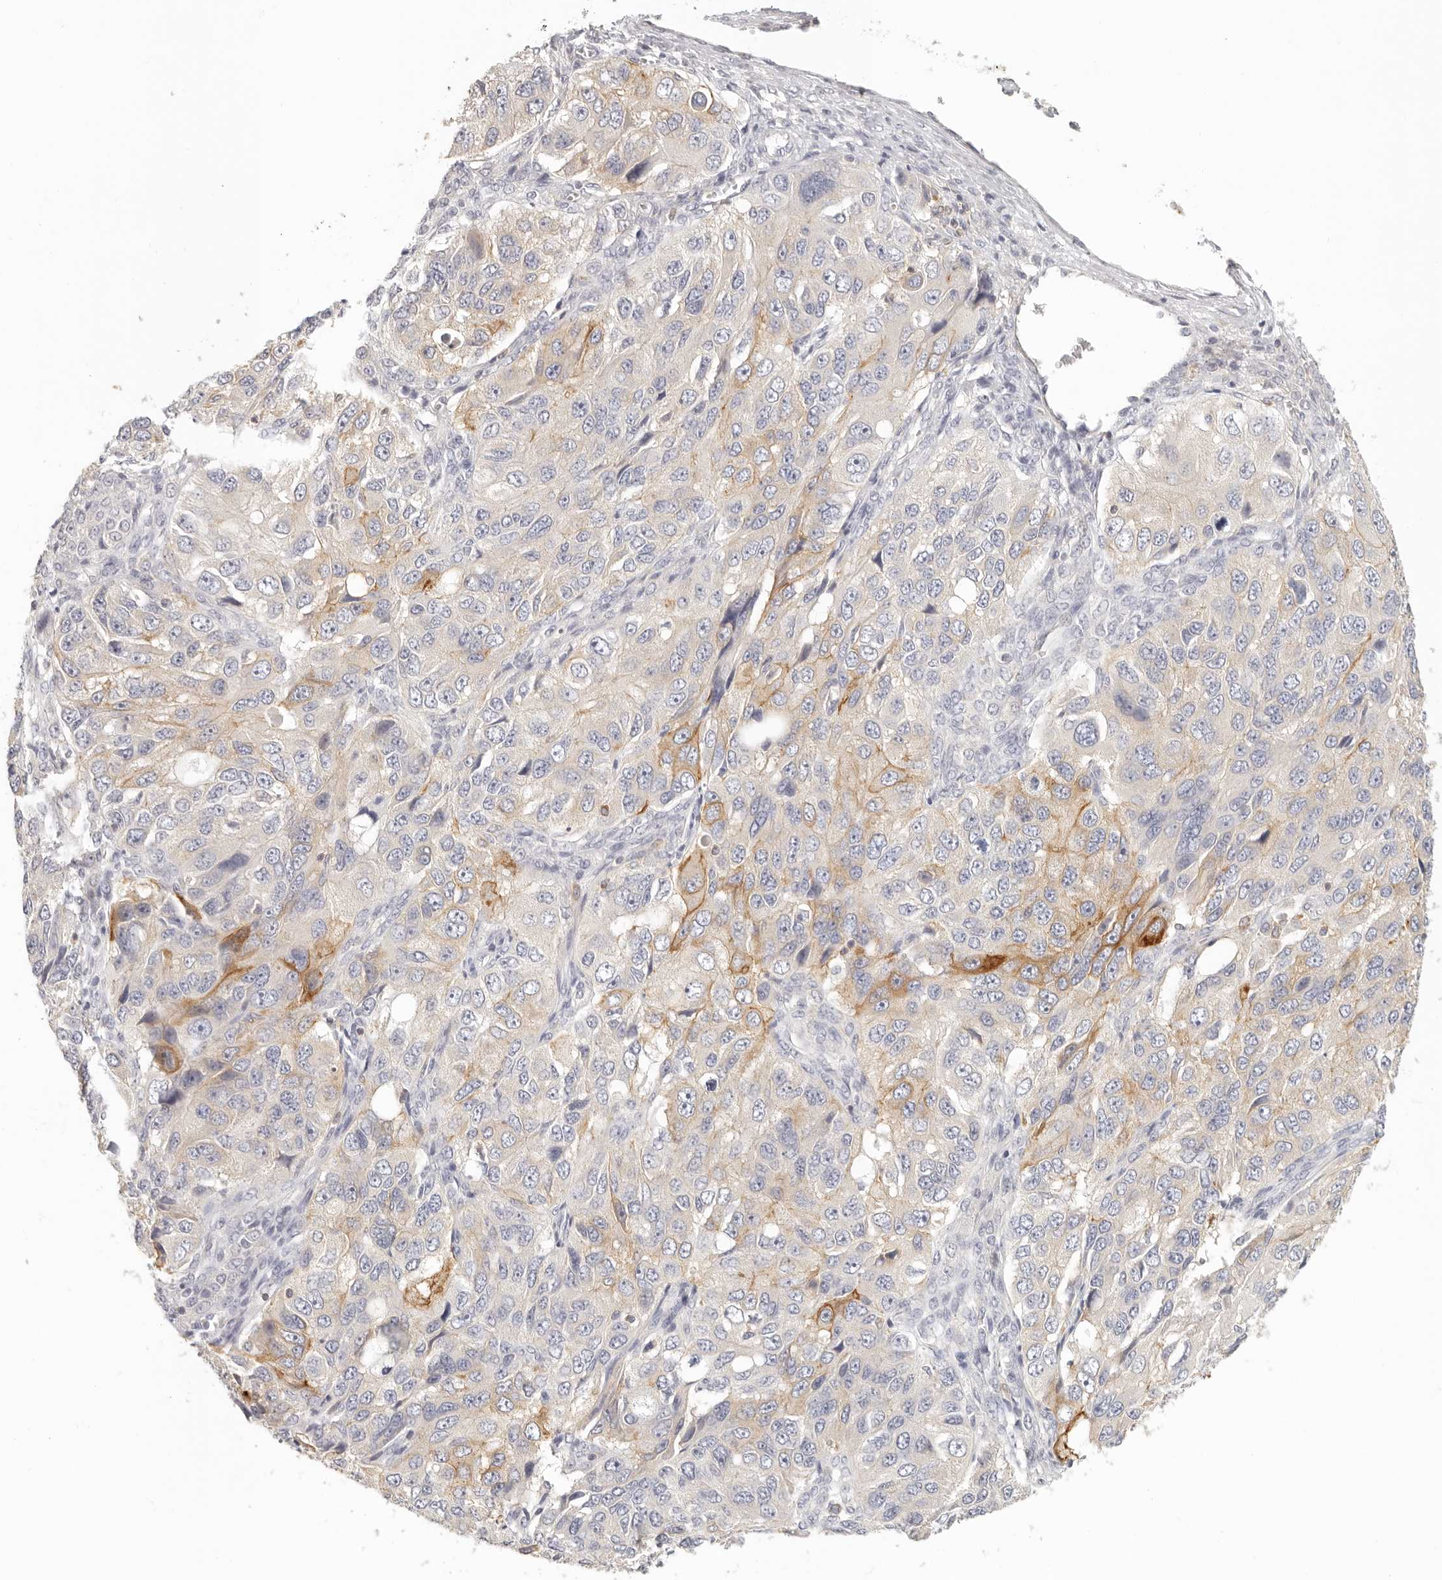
{"staining": {"intensity": "moderate", "quantity": "<25%", "location": "cytoplasmic/membranous"}, "tissue": "ovarian cancer", "cell_type": "Tumor cells", "image_type": "cancer", "snomed": [{"axis": "morphology", "description": "Carcinoma, endometroid"}, {"axis": "topography", "description": "Ovary"}], "caption": "Ovarian endometroid carcinoma stained for a protein reveals moderate cytoplasmic/membranous positivity in tumor cells.", "gene": "ANXA9", "patient": {"sex": "female", "age": 51}}